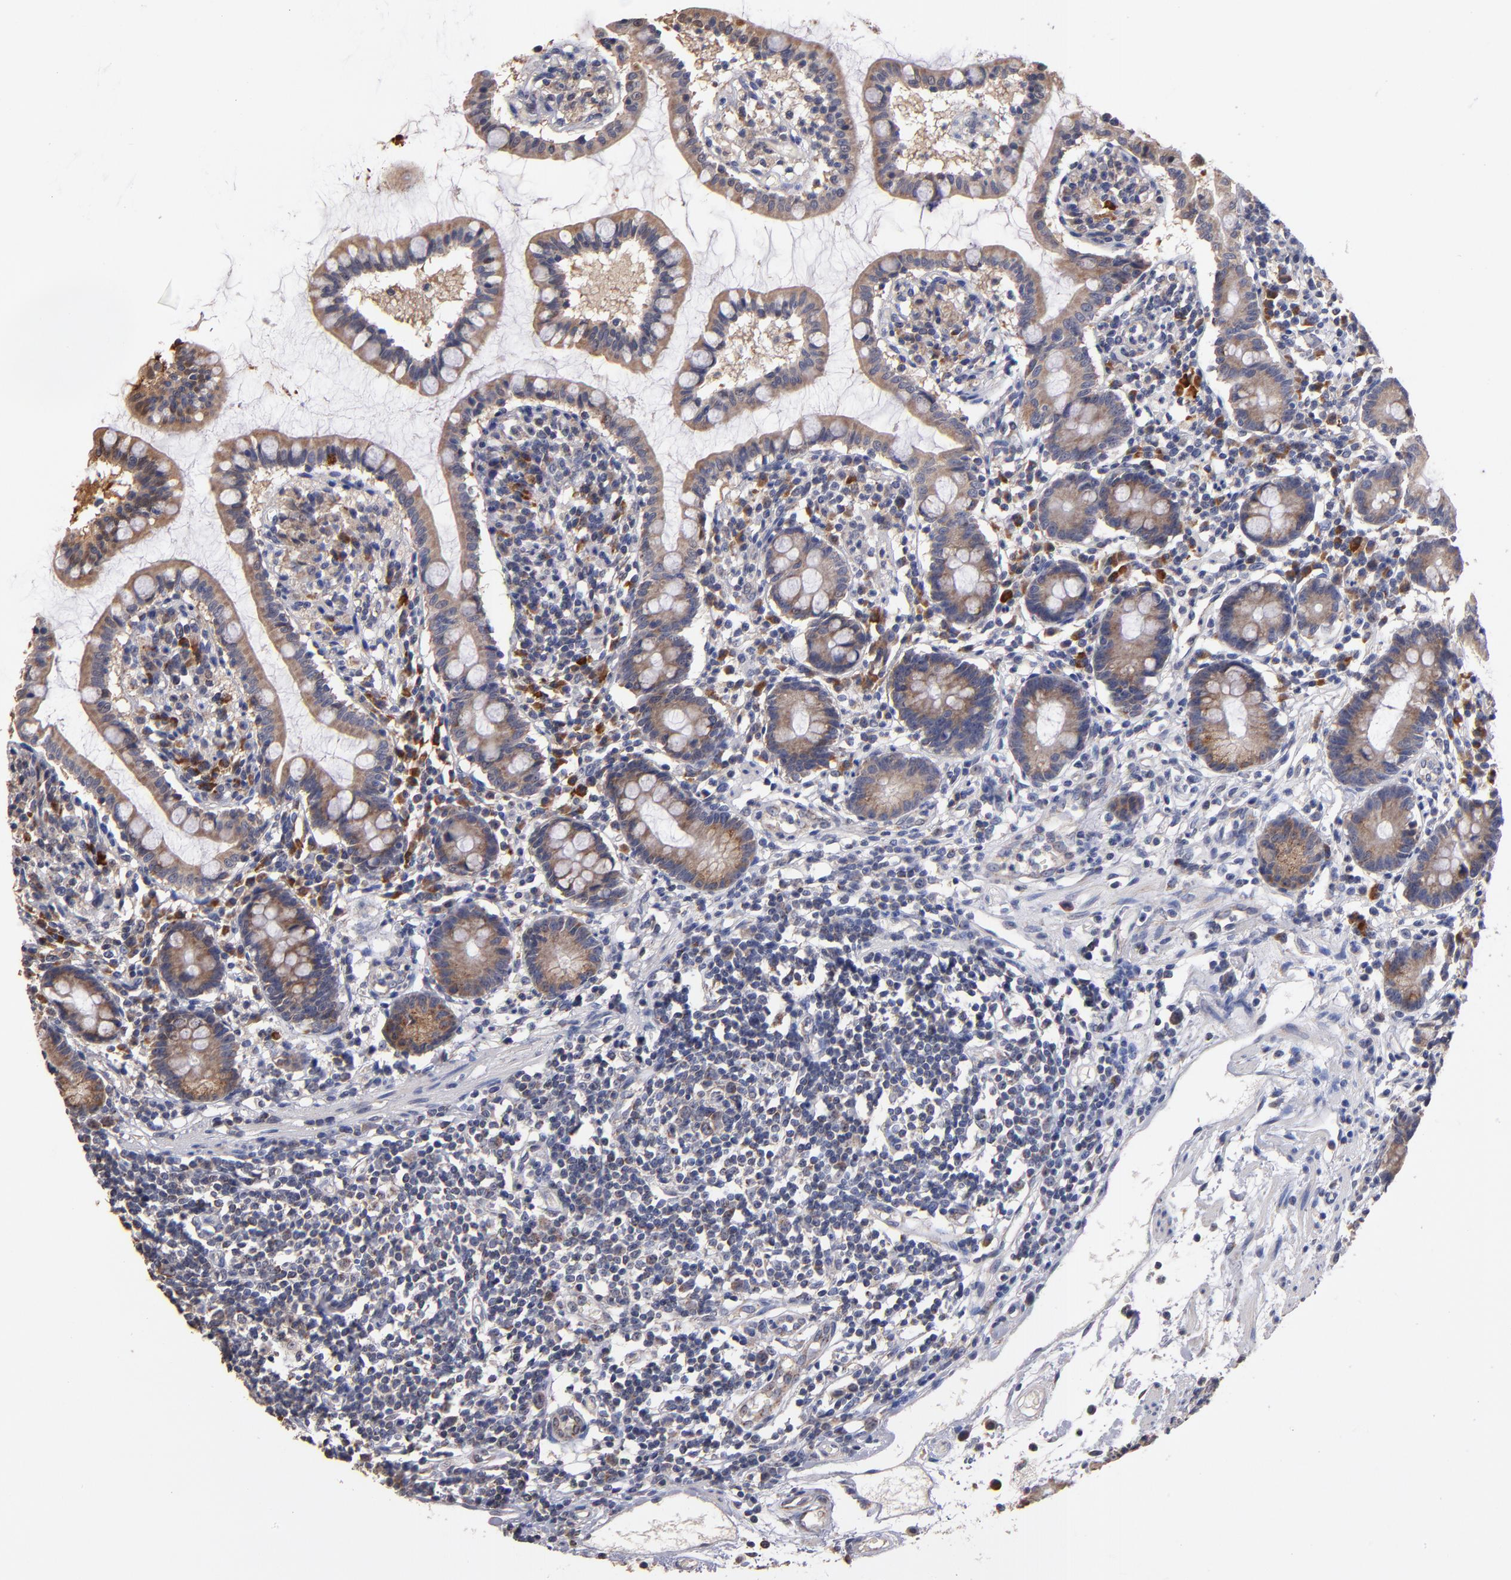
{"staining": {"intensity": "weak", "quantity": ">75%", "location": "cytoplasmic/membranous"}, "tissue": "small intestine", "cell_type": "Glandular cells", "image_type": "normal", "snomed": [{"axis": "morphology", "description": "Normal tissue, NOS"}, {"axis": "topography", "description": "Small intestine"}], "caption": "Immunohistochemical staining of normal small intestine reveals low levels of weak cytoplasmic/membranous expression in about >75% of glandular cells.", "gene": "DIABLO", "patient": {"sex": "female", "age": 61}}